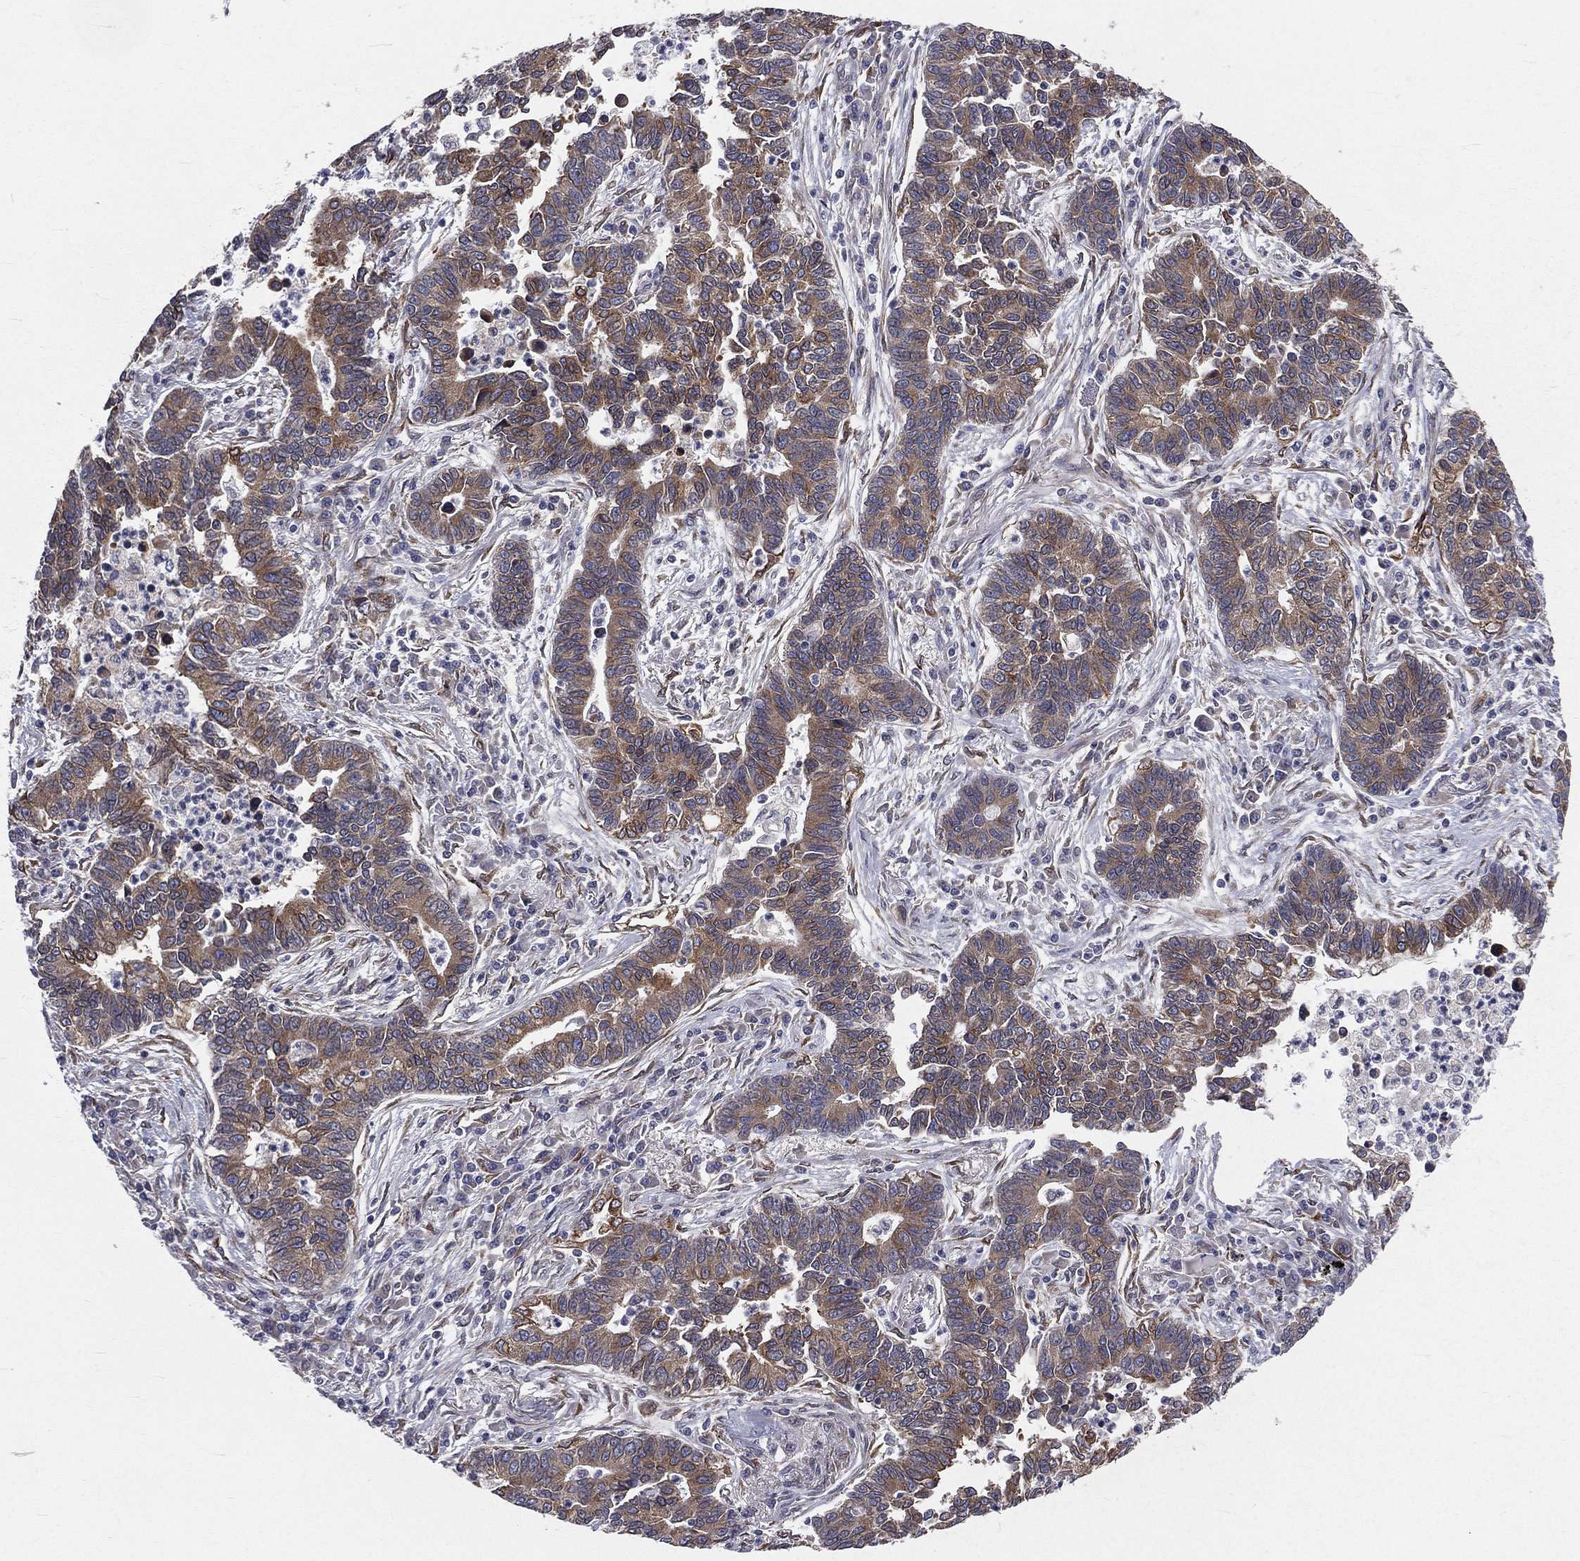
{"staining": {"intensity": "moderate", "quantity": "25%-75%", "location": "cytoplasmic/membranous"}, "tissue": "lung cancer", "cell_type": "Tumor cells", "image_type": "cancer", "snomed": [{"axis": "morphology", "description": "Adenocarcinoma, NOS"}, {"axis": "topography", "description": "Lung"}], "caption": "High-power microscopy captured an immunohistochemistry histopathology image of adenocarcinoma (lung), revealing moderate cytoplasmic/membranous positivity in about 25%-75% of tumor cells. (Brightfield microscopy of DAB IHC at high magnification).", "gene": "PGRMC1", "patient": {"sex": "female", "age": 57}}